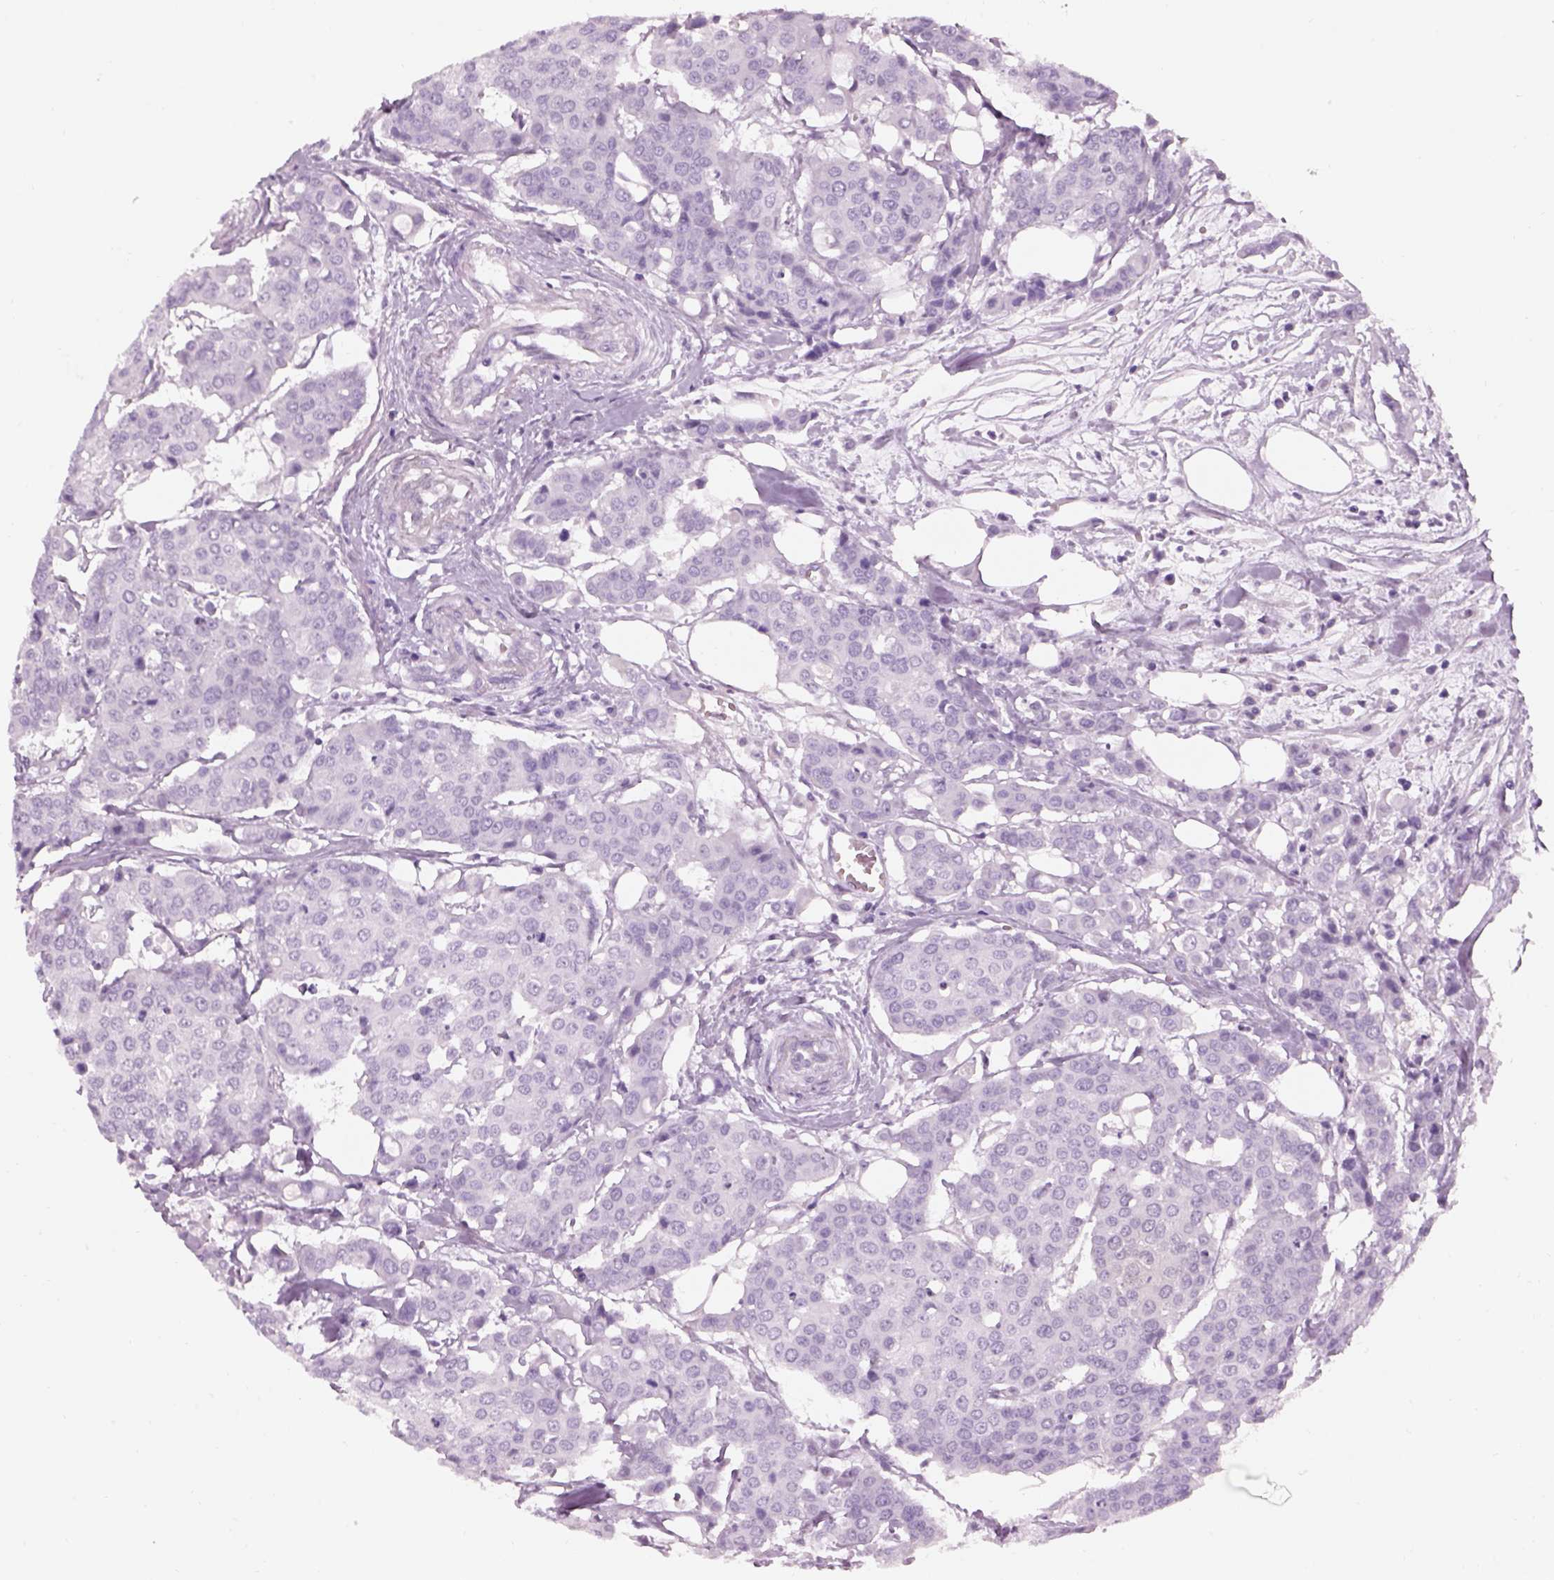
{"staining": {"intensity": "negative", "quantity": "none", "location": "none"}, "tissue": "carcinoid", "cell_type": "Tumor cells", "image_type": "cancer", "snomed": [{"axis": "morphology", "description": "Carcinoid, malignant, NOS"}, {"axis": "topography", "description": "Colon"}], "caption": "The image demonstrates no significant positivity in tumor cells of malignant carcinoid.", "gene": "GAS2L2", "patient": {"sex": "male", "age": 81}}